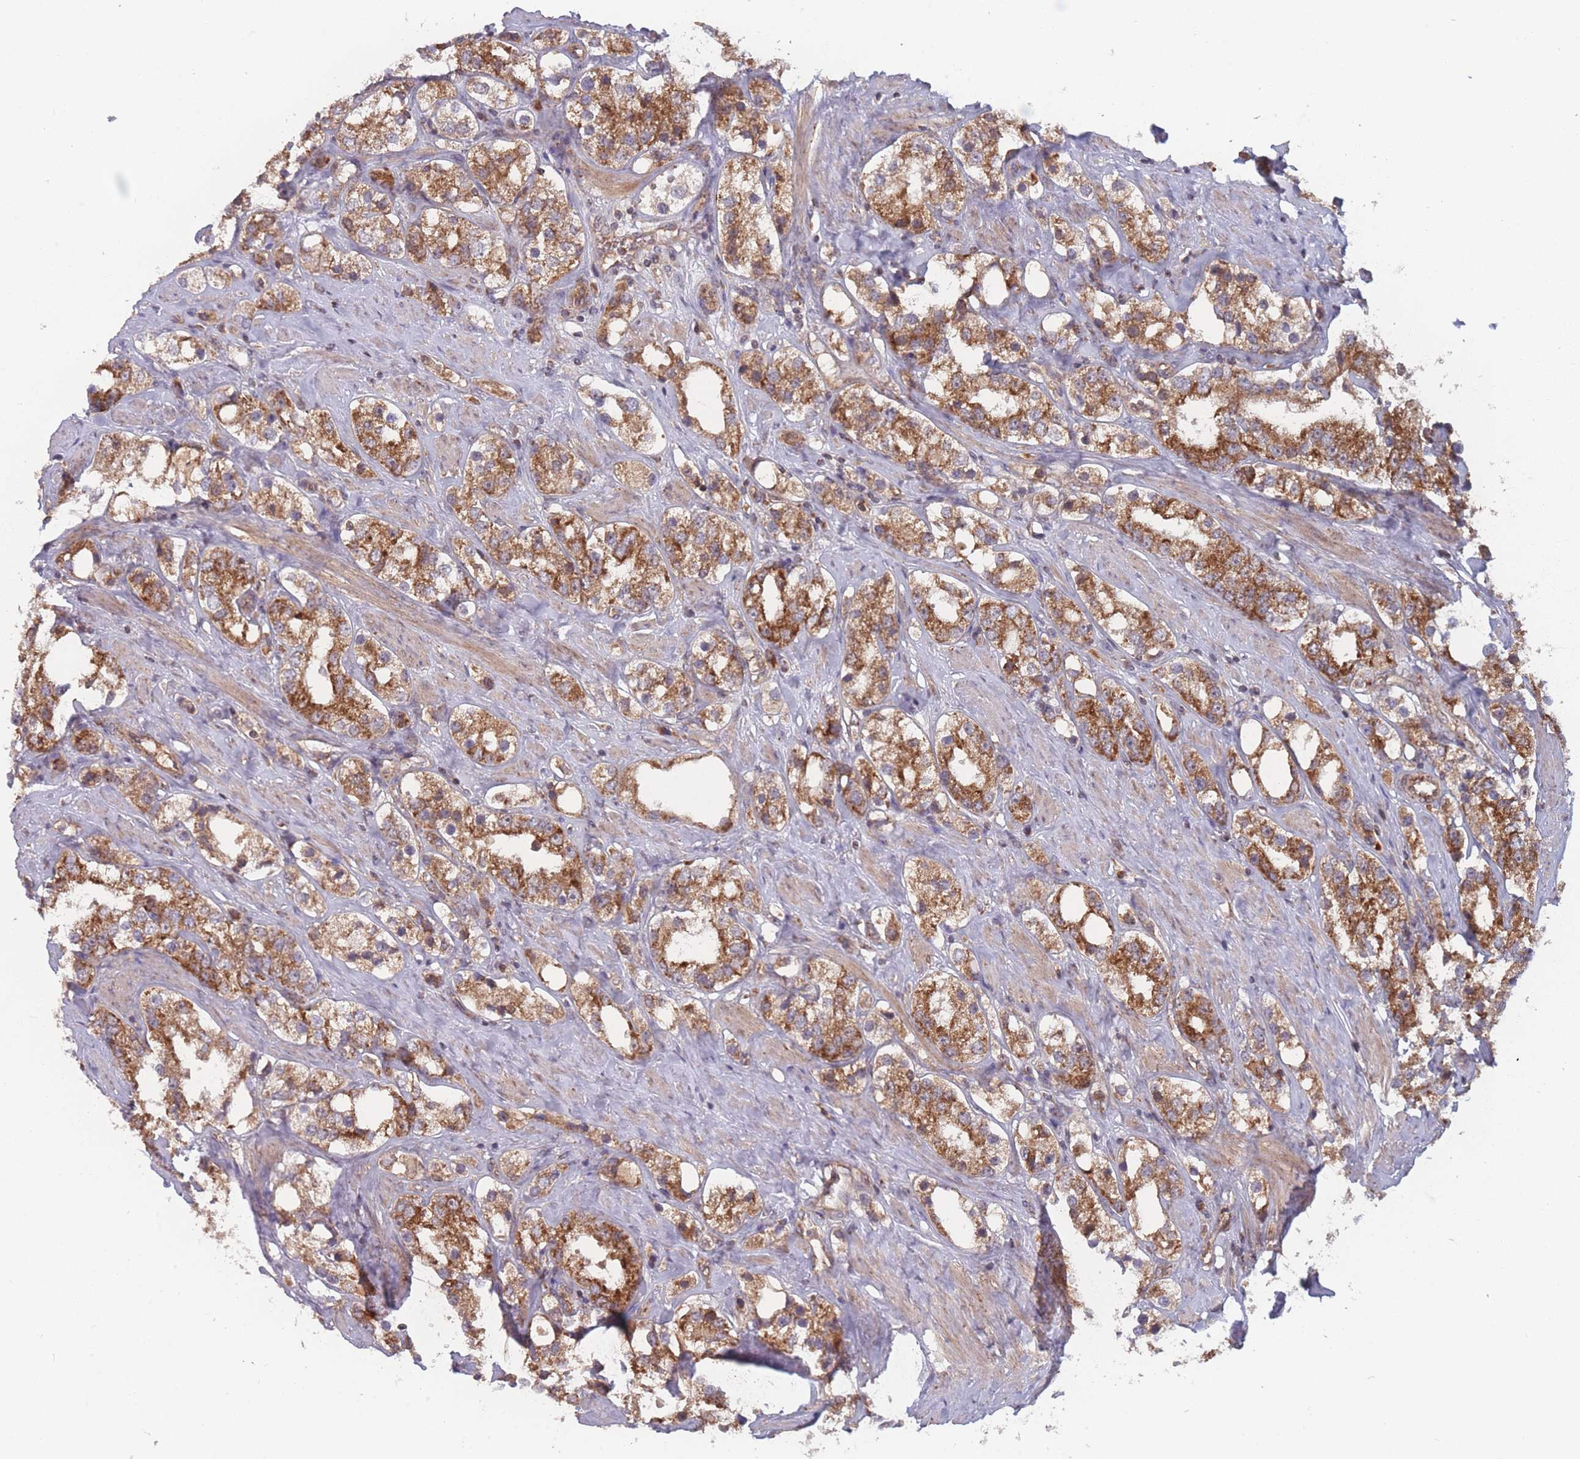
{"staining": {"intensity": "moderate", "quantity": ">75%", "location": "cytoplasmic/membranous"}, "tissue": "prostate cancer", "cell_type": "Tumor cells", "image_type": "cancer", "snomed": [{"axis": "morphology", "description": "Adenocarcinoma, NOS"}, {"axis": "topography", "description": "Prostate"}], "caption": "Adenocarcinoma (prostate) tissue exhibits moderate cytoplasmic/membranous expression in about >75% of tumor cells", "gene": "ATP5MG", "patient": {"sex": "male", "age": 79}}